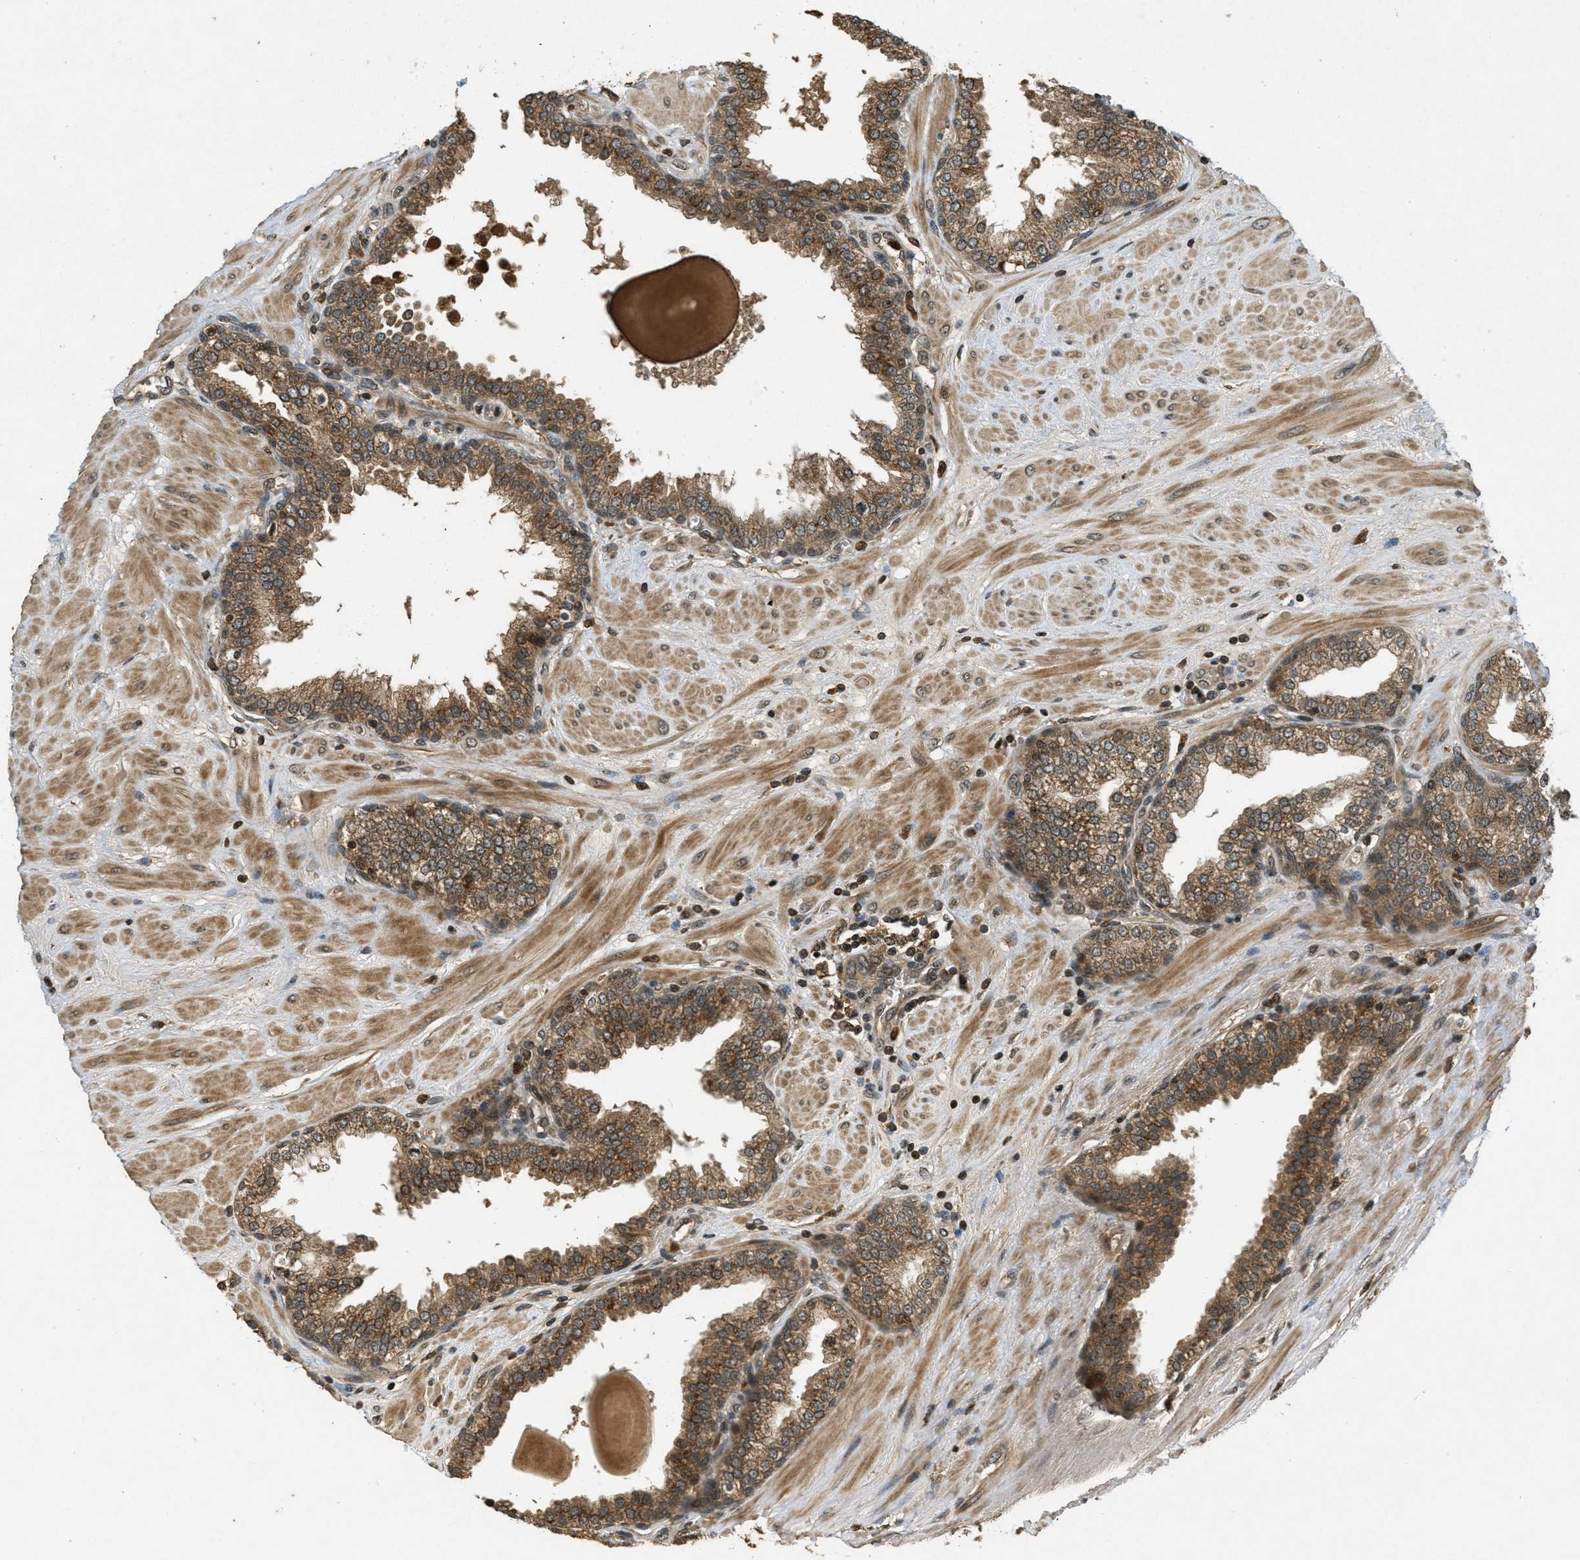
{"staining": {"intensity": "moderate", "quantity": ">75%", "location": "cytoplasmic/membranous"}, "tissue": "prostate", "cell_type": "Glandular cells", "image_type": "normal", "snomed": [{"axis": "morphology", "description": "Normal tissue, NOS"}, {"axis": "topography", "description": "Prostate"}], "caption": "A histopathology image showing moderate cytoplasmic/membranous staining in about >75% of glandular cells in unremarkable prostate, as visualized by brown immunohistochemical staining.", "gene": "ATG7", "patient": {"sex": "male", "age": 51}}